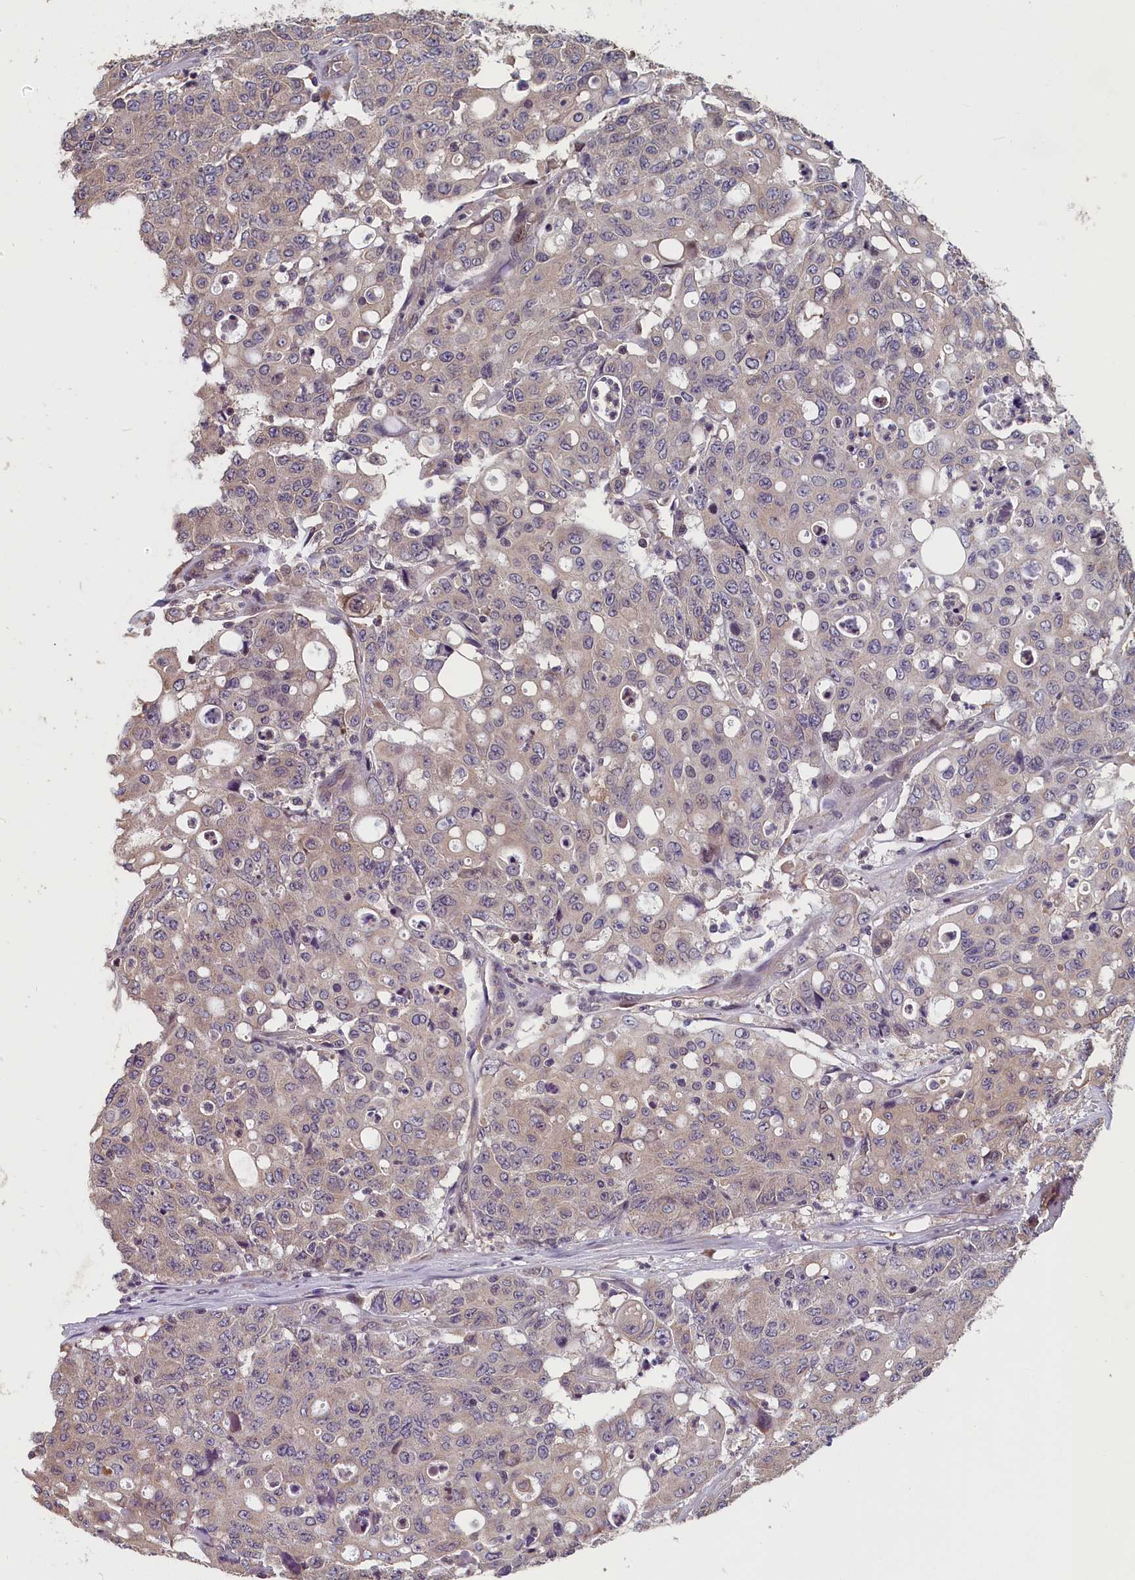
{"staining": {"intensity": "negative", "quantity": "none", "location": "none"}, "tissue": "colorectal cancer", "cell_type": "Tumor cells", "image_type": "cancer", "snomed": [{"axis": "morphology", "description": "Adenocarcinoma, NOS"}, {"axis": "topography", "description": "Colon"}], "caption": "The photomicrograph demonstrates no significant positivity in tumor cells of colorectal cancer.", "gene": "TMEM116", "patient": {"sex": "male", "age": 51}}